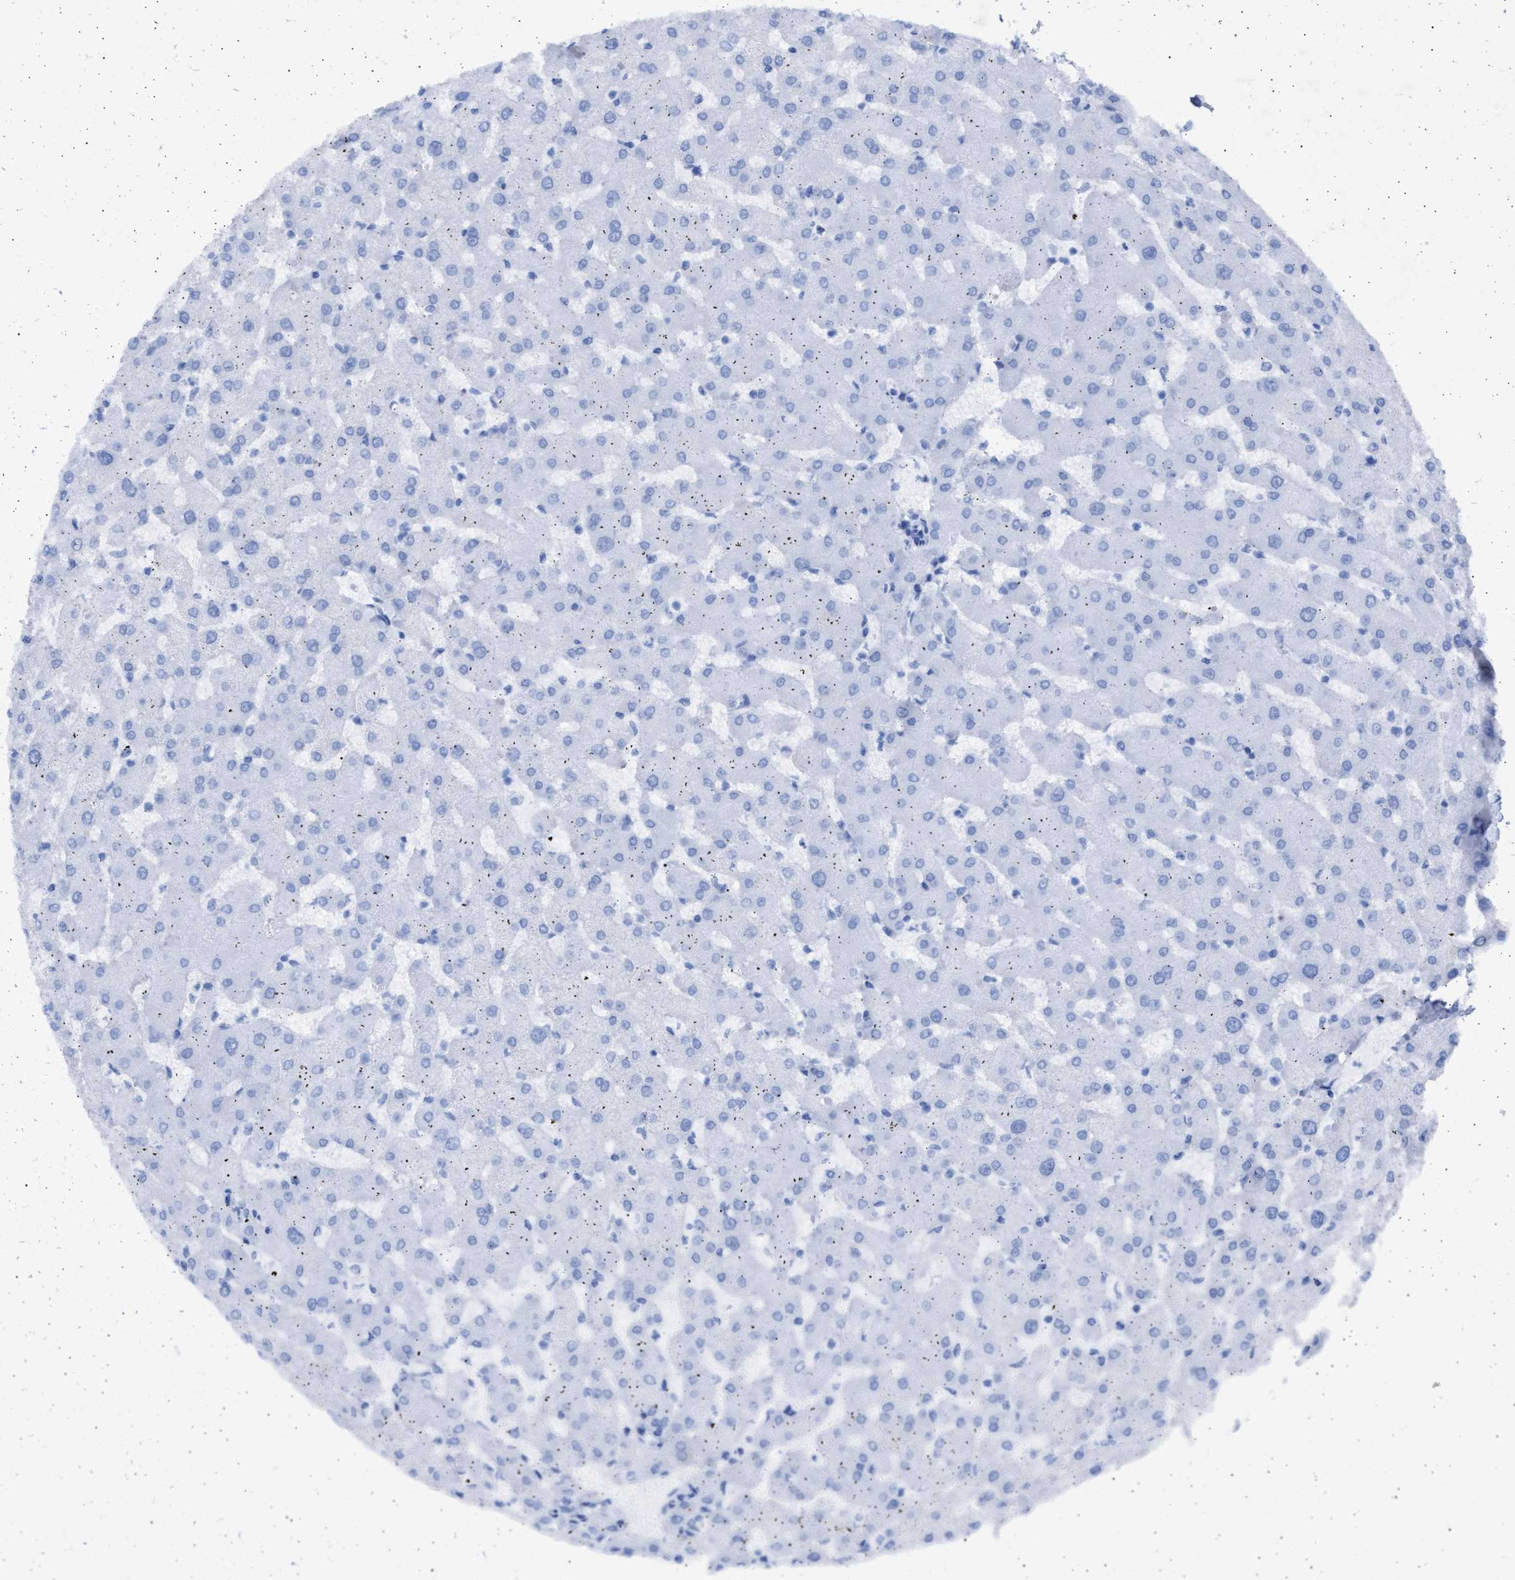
{"staining": {"intensity": "negative", "quantity": "none", "location": "none"}, "tissue": "liver", "cell_type": "Cholangiocytes", "image_type": "normal", "snomed": [{"axis": "morphology", "description": "Normal tissue, NOS"}, {"axis": "topography", "description": "Liver"}], "caption": "High magnification brightfield microscopy of normal liver stained with DAB (brown) and counterstained with hematoxylin (blue): cholangiocytes show no significant staining. Nuclei are stained in blue.", "gene": "NBR1", "patient": {"sex": "female", "age": 63}}